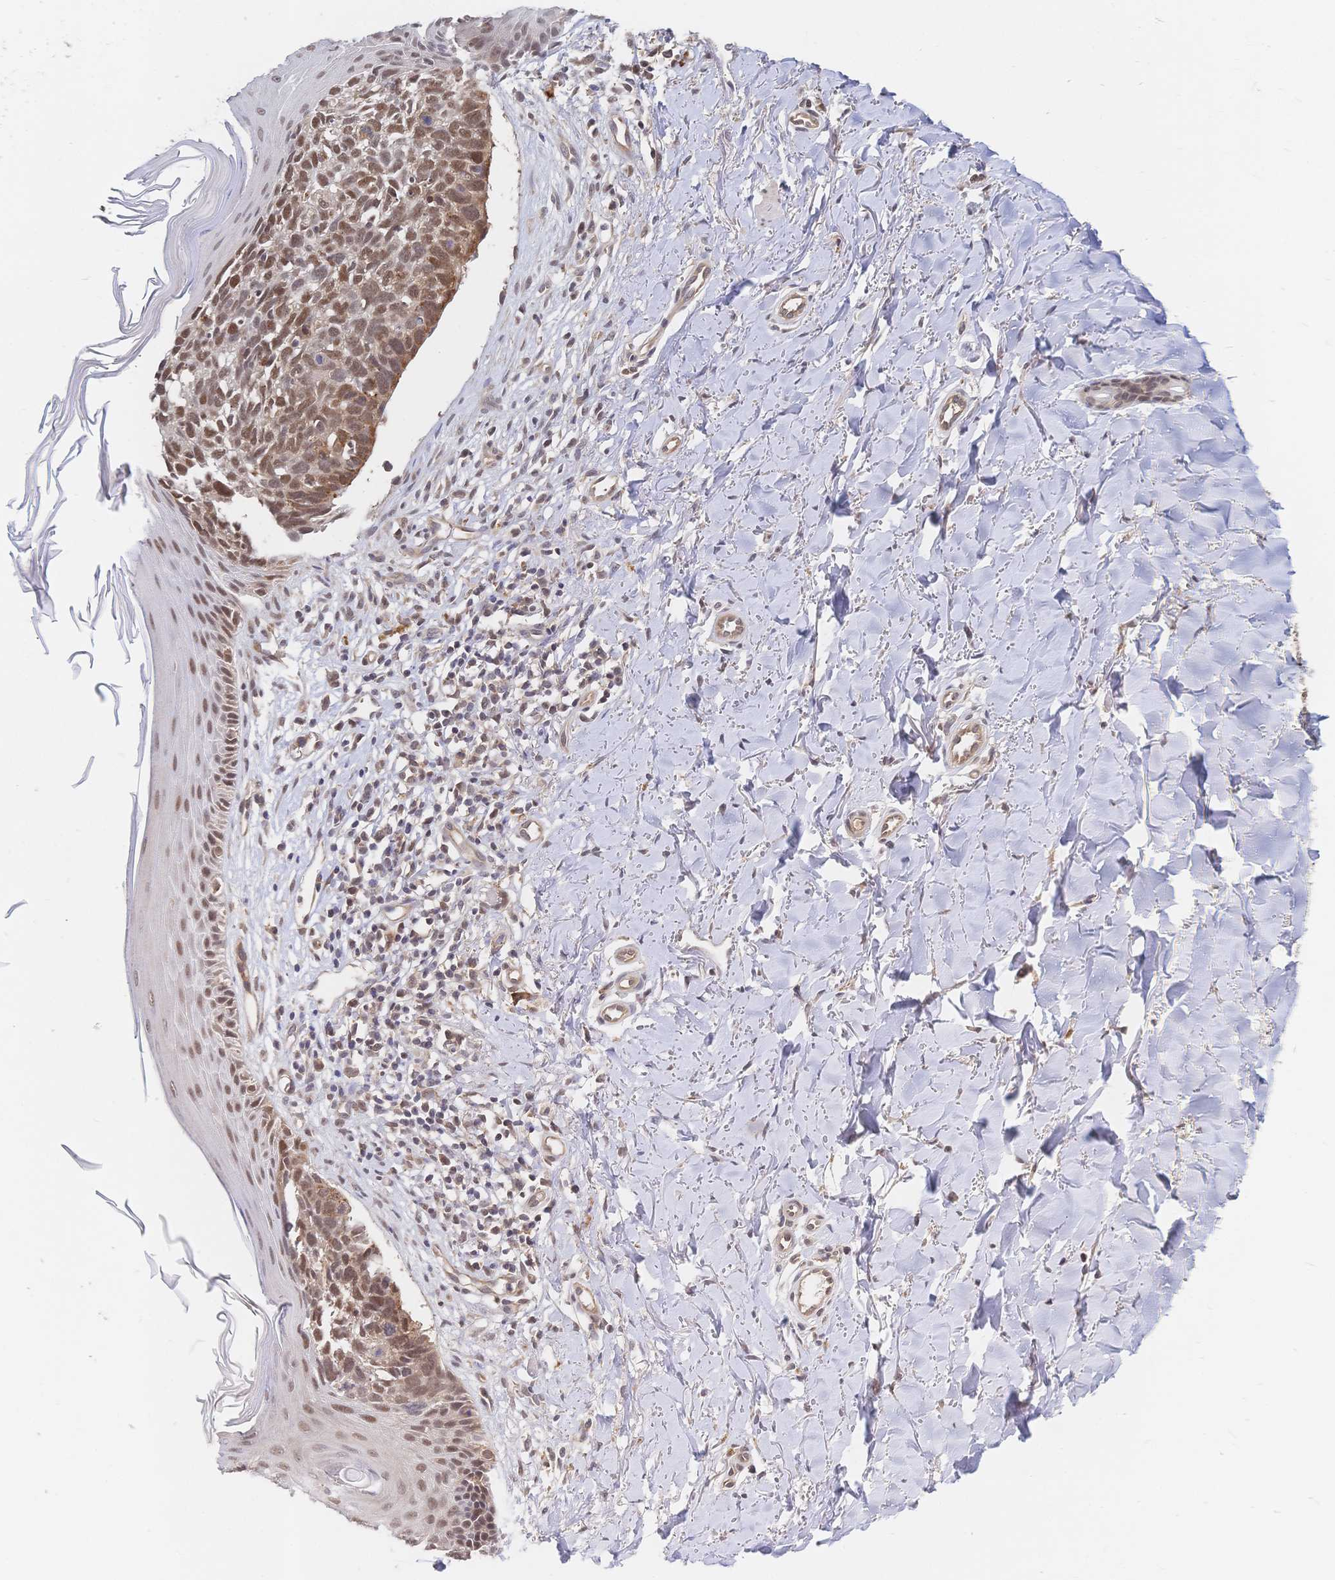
{"staining": {"intensity": "moderate", "quantity": ">75%", "location": "nuclear"}, "tissue": "skin cancer", "cell_type": "Tumor cells", "image_type": "cancer", "snomed": [{"axis": "morphology", "description": "Basal cell carcinoma"}, {"axis": "topography", "description": "Skin"}], "caption": "Human skin cancer stained with a brown dye demonstrates moderate nuclear positive positivity in approximately >75% of tumor cells.", "gene": "LMO4", "patient": {"sex": "female", "age": 45}}